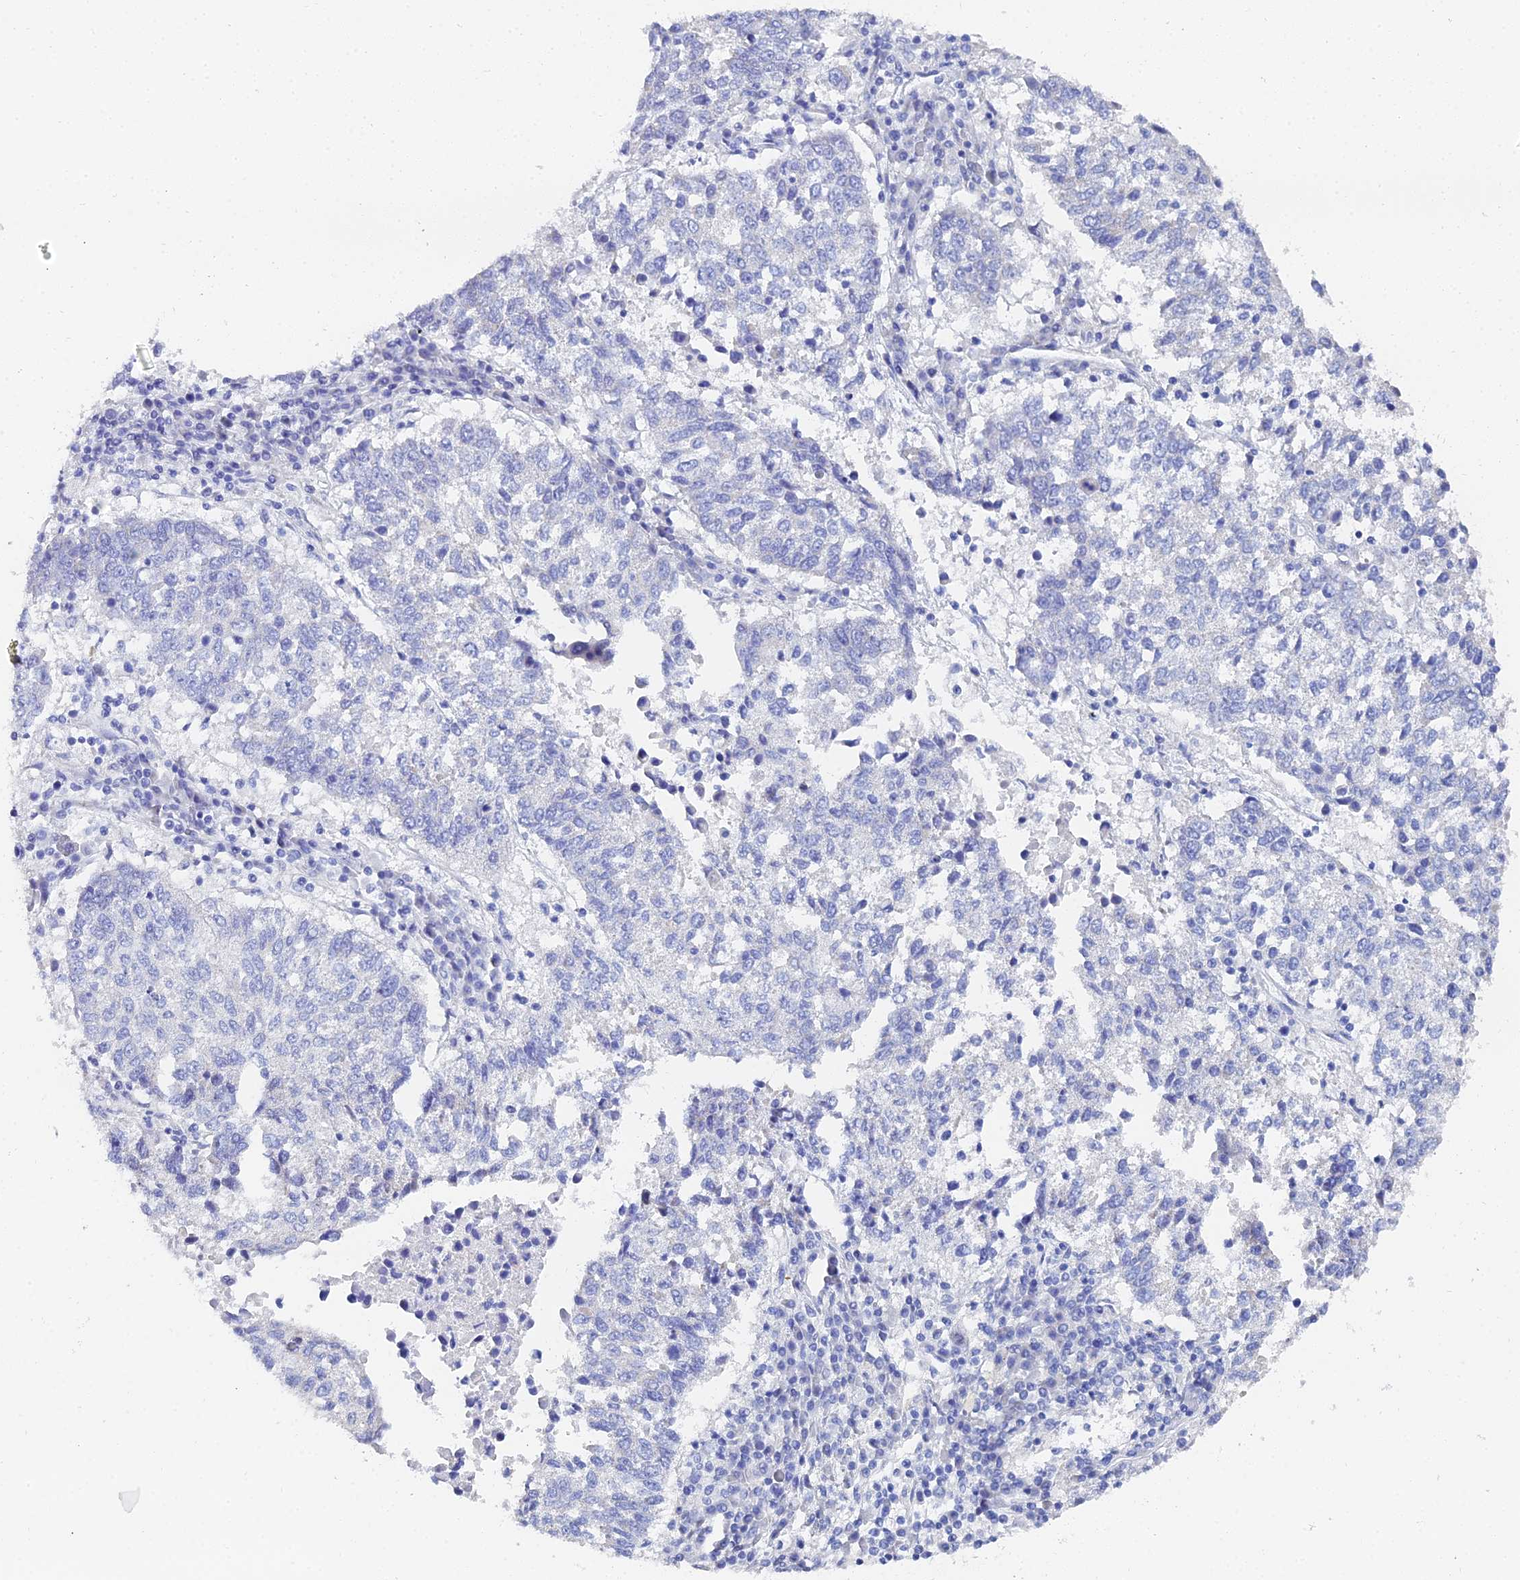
{"staining": {"intensity": "negative", "quantity": "none", "location": "none"}, "tissue": "lung cancer", "cell_type": "Tumor cells", "image_type": "cancer", "snomed": [{"axis": "morphology", "description": "Squamous cell carcinoma, NOS"}, {"axis": "topography", "description": "Lung"}], "caption": "Photomicrograph shows no significant protein expression in tumor cells of lung squamous cell carcinoma.", "gene": "OCM", "patient": {"sex": "male", "age": 73}}